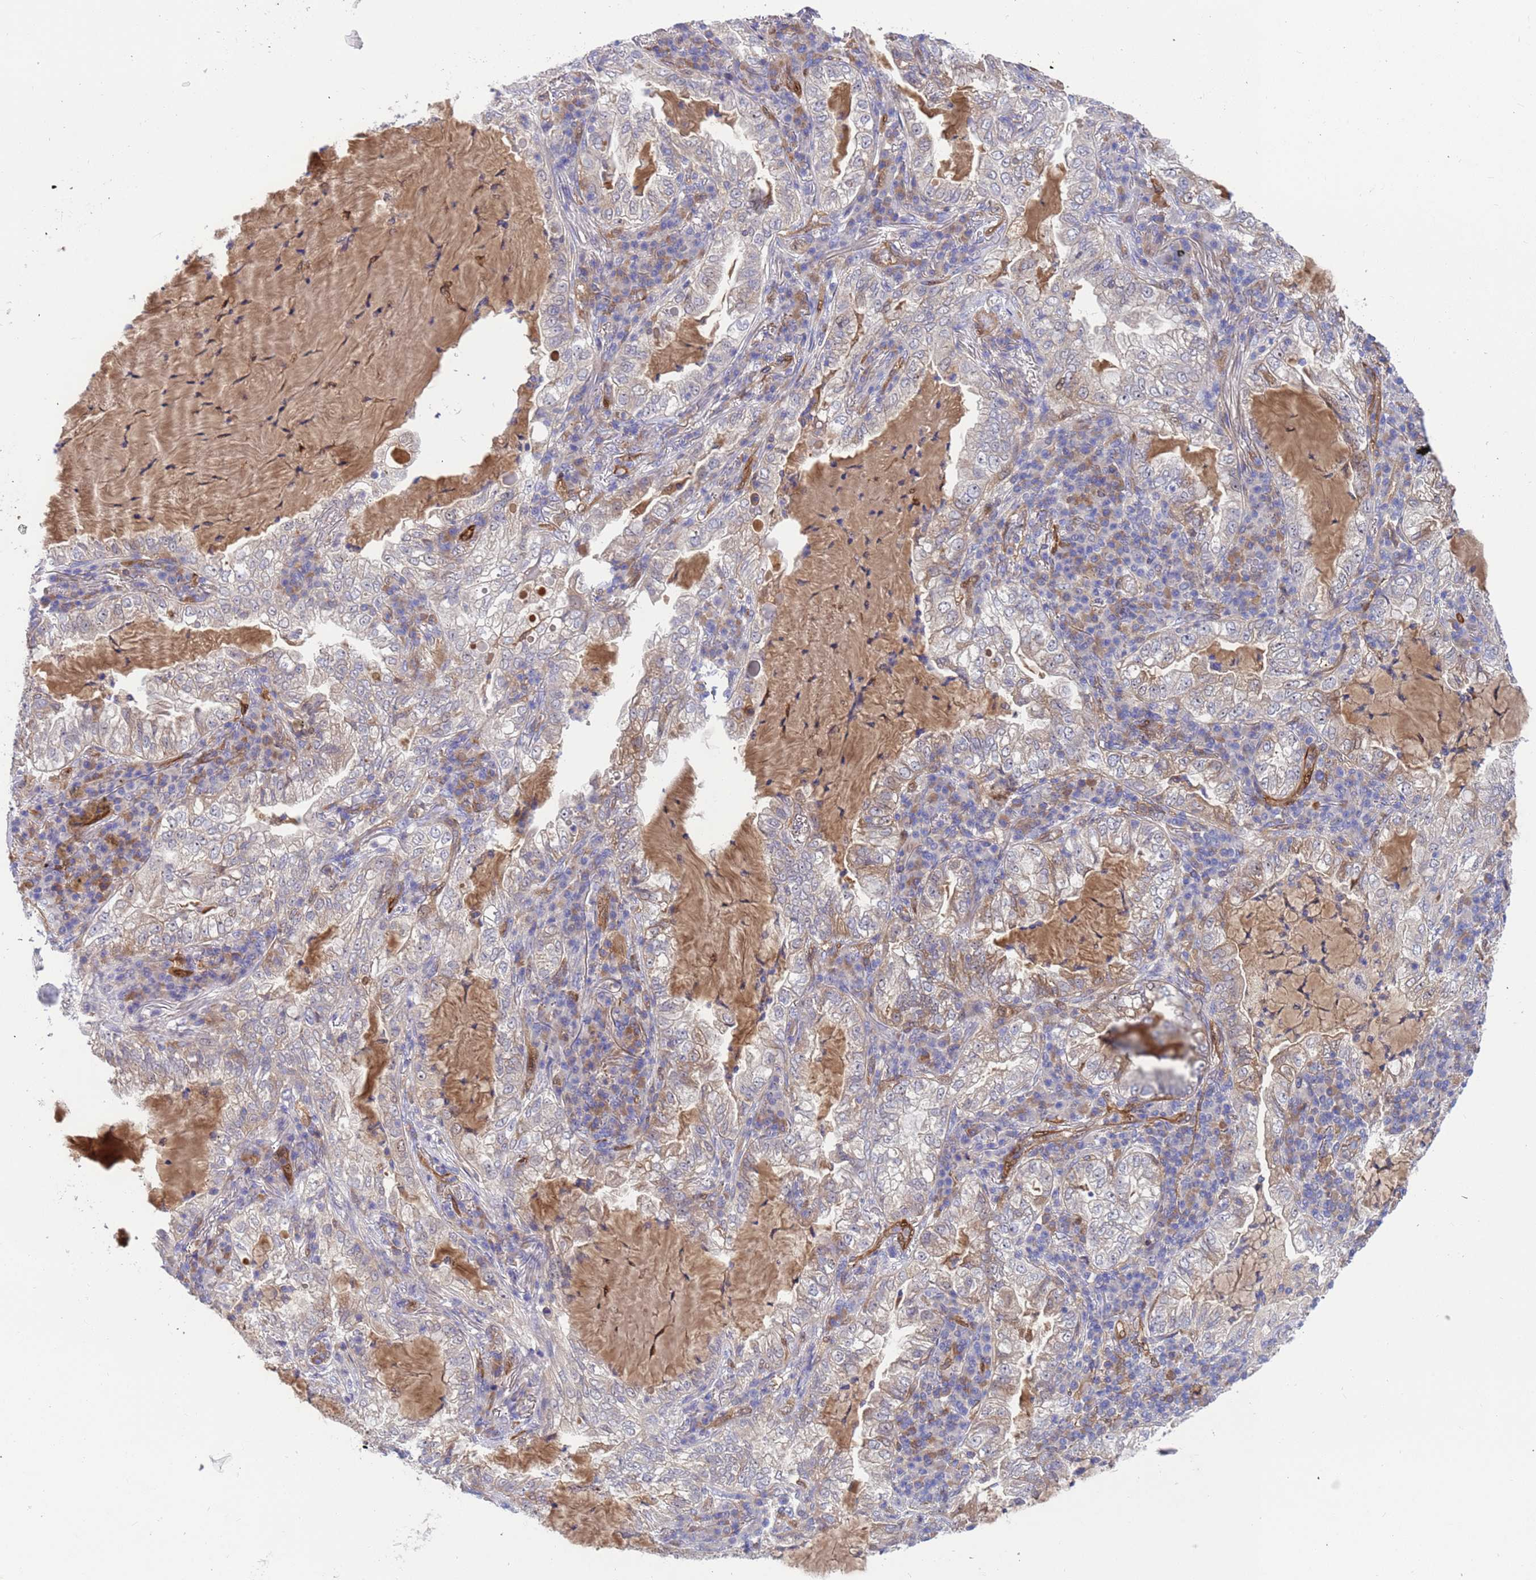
{"staining": {"intensity": "negative", "quantity": "none", "location": "none"}, "tissue": "lung cancer", "cell_type": "Tumor cells", "image_type": "cancer", "snomed": [{"axis": "morphology", "description": "Adenocarcinoma, NOS"}, {"axis": "topography", "description": "Lung"}], "caption": "Immunohistochemical staining of human lung cancer (adenocarcinoma) exhibits no significant positivity in tumor cells.", "gene": "FOXRED1", "patient": {"sex": "female", "age": 73}}